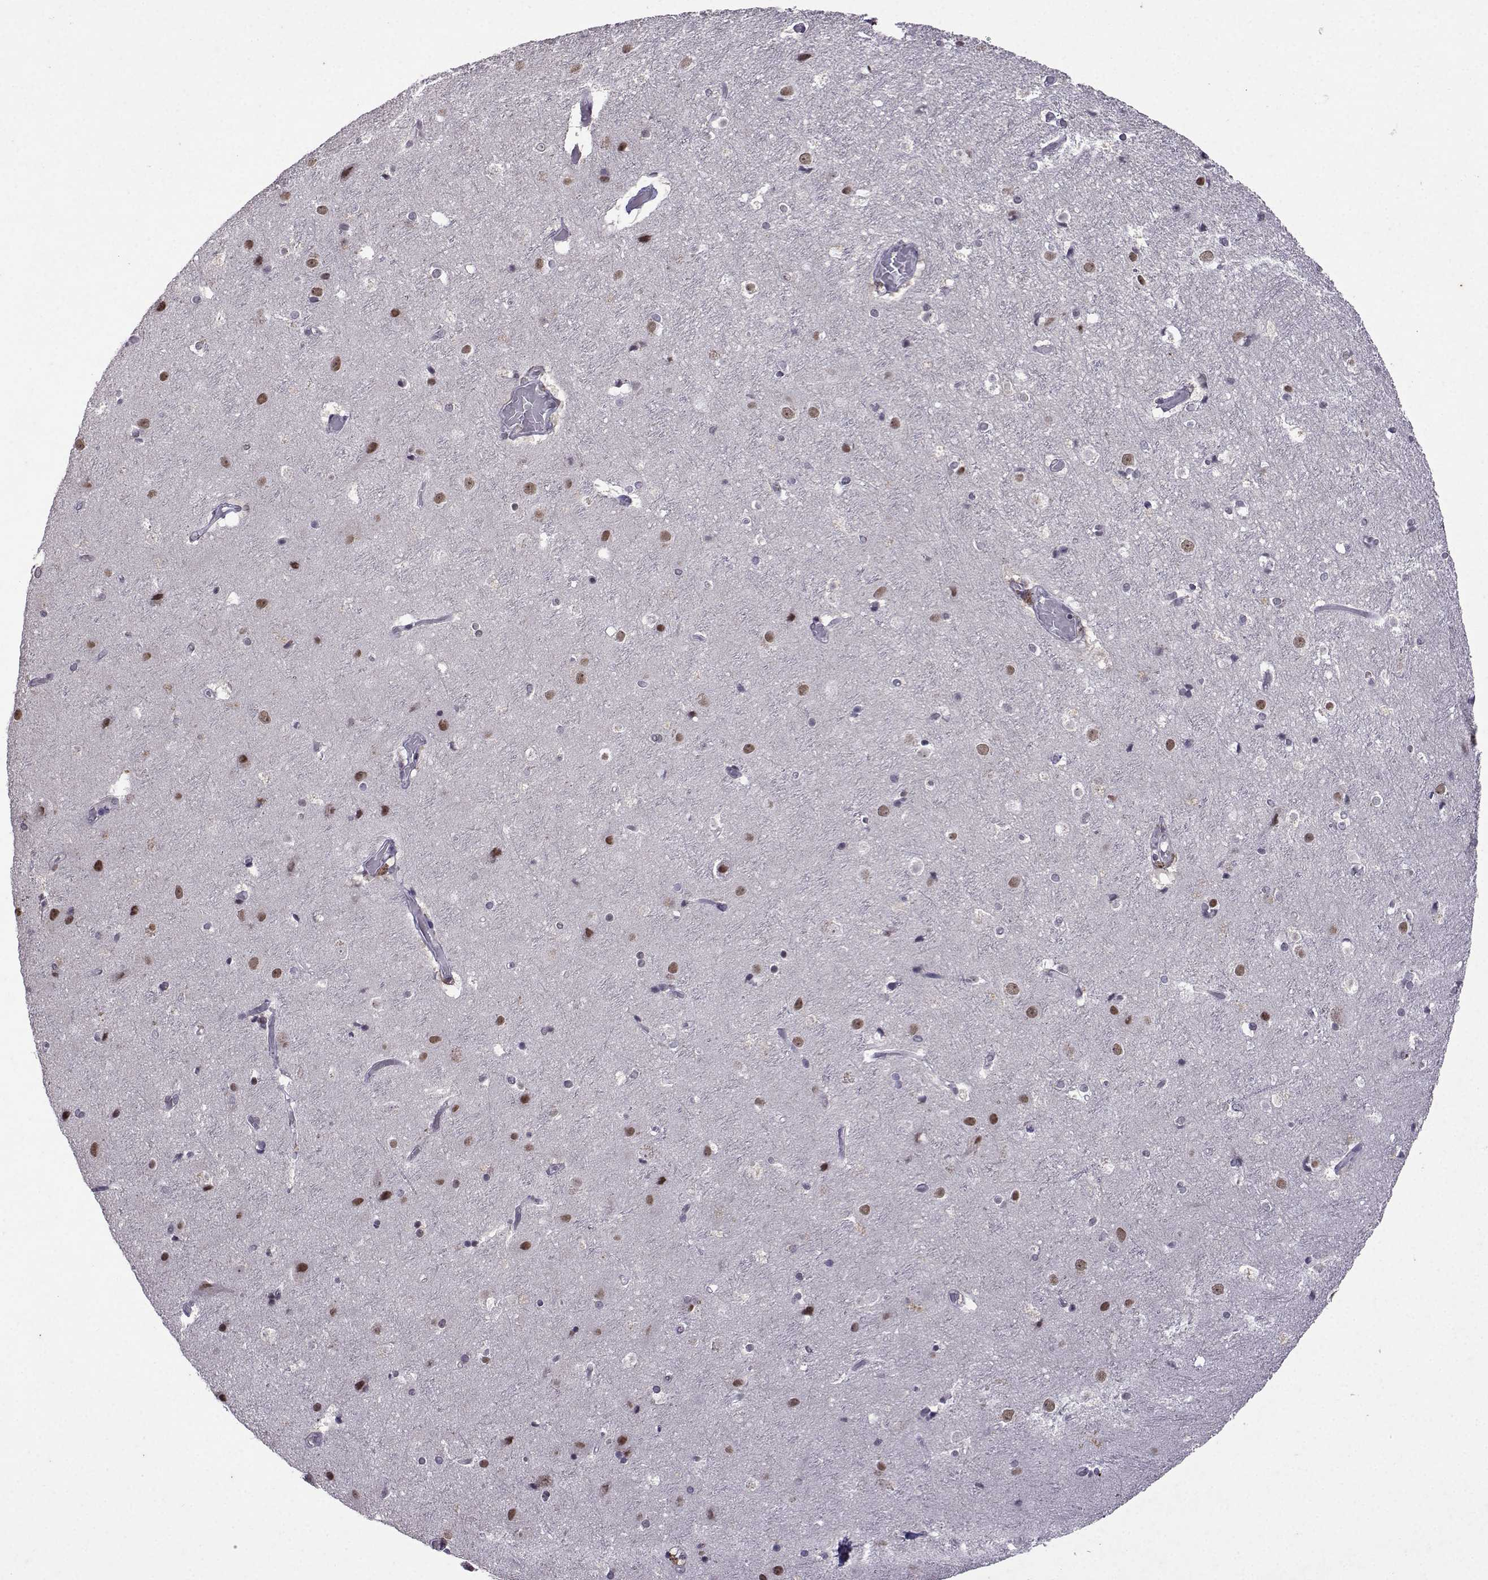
{"staining": {"intensity": "negative", "quantity": "none", "location": "none"}, "tissue": "cerebral cortex", "cell_type": "Endothelial cells", "image_type": "normal", "snomed": [{"axis": "morphology", "description": "Normal tissue, NOS"}, {"axis": "topography", "description": "Cerebral cortex"}], "caption": "Protein analysis of benign cerebral cortex shows no significant staining in endothelial cells. (DAB (3,3'-diaminobenzidine) immunohistochemistry visualized using brightfield microscopy, high magnification).", "gene": "CCL28", "patient": {"sex": "female", "age": 52}}